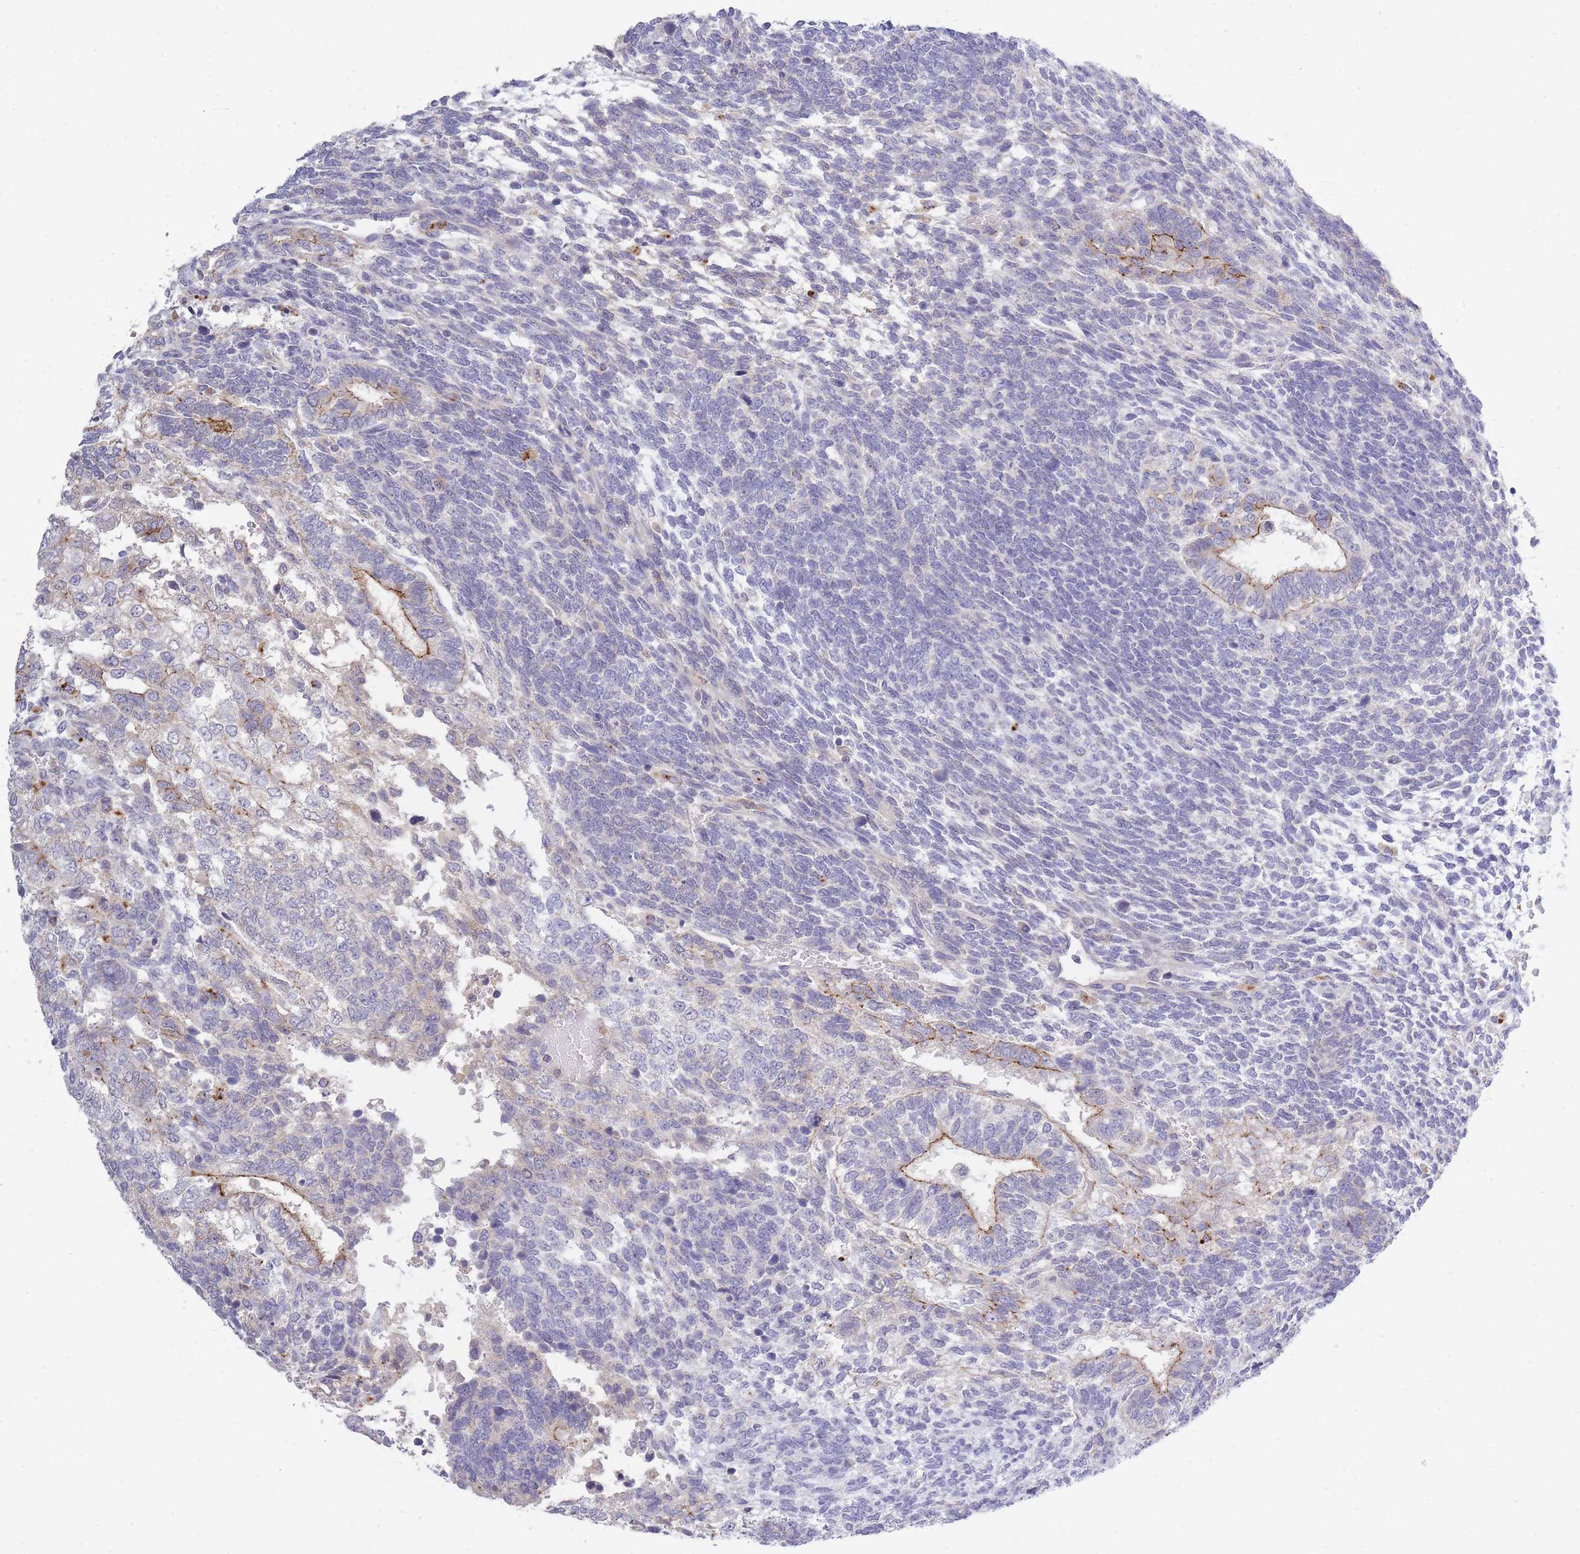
{"staining": {"intensity": "moderate", "quantity": "<25%", "location": "cytoplasmic/membranous"}, "tissue": "testis cancer", "cell_type": "Tumor cells", "image_type": "cancer", "snomed": [{"axis": "morphology", "description": "Carcinoma, Embryonal, NOS"}, {"axis": "topography", "description": "Testis"}], "caption": "Human embryonal carcinoma (testis) stained for a protein (brown) displays moderate cytoplasmic/membranous positive expression in about <25% of tumor cells.", "gene": "TRIM61", "patient": {"sex": "male", "age": 23}}